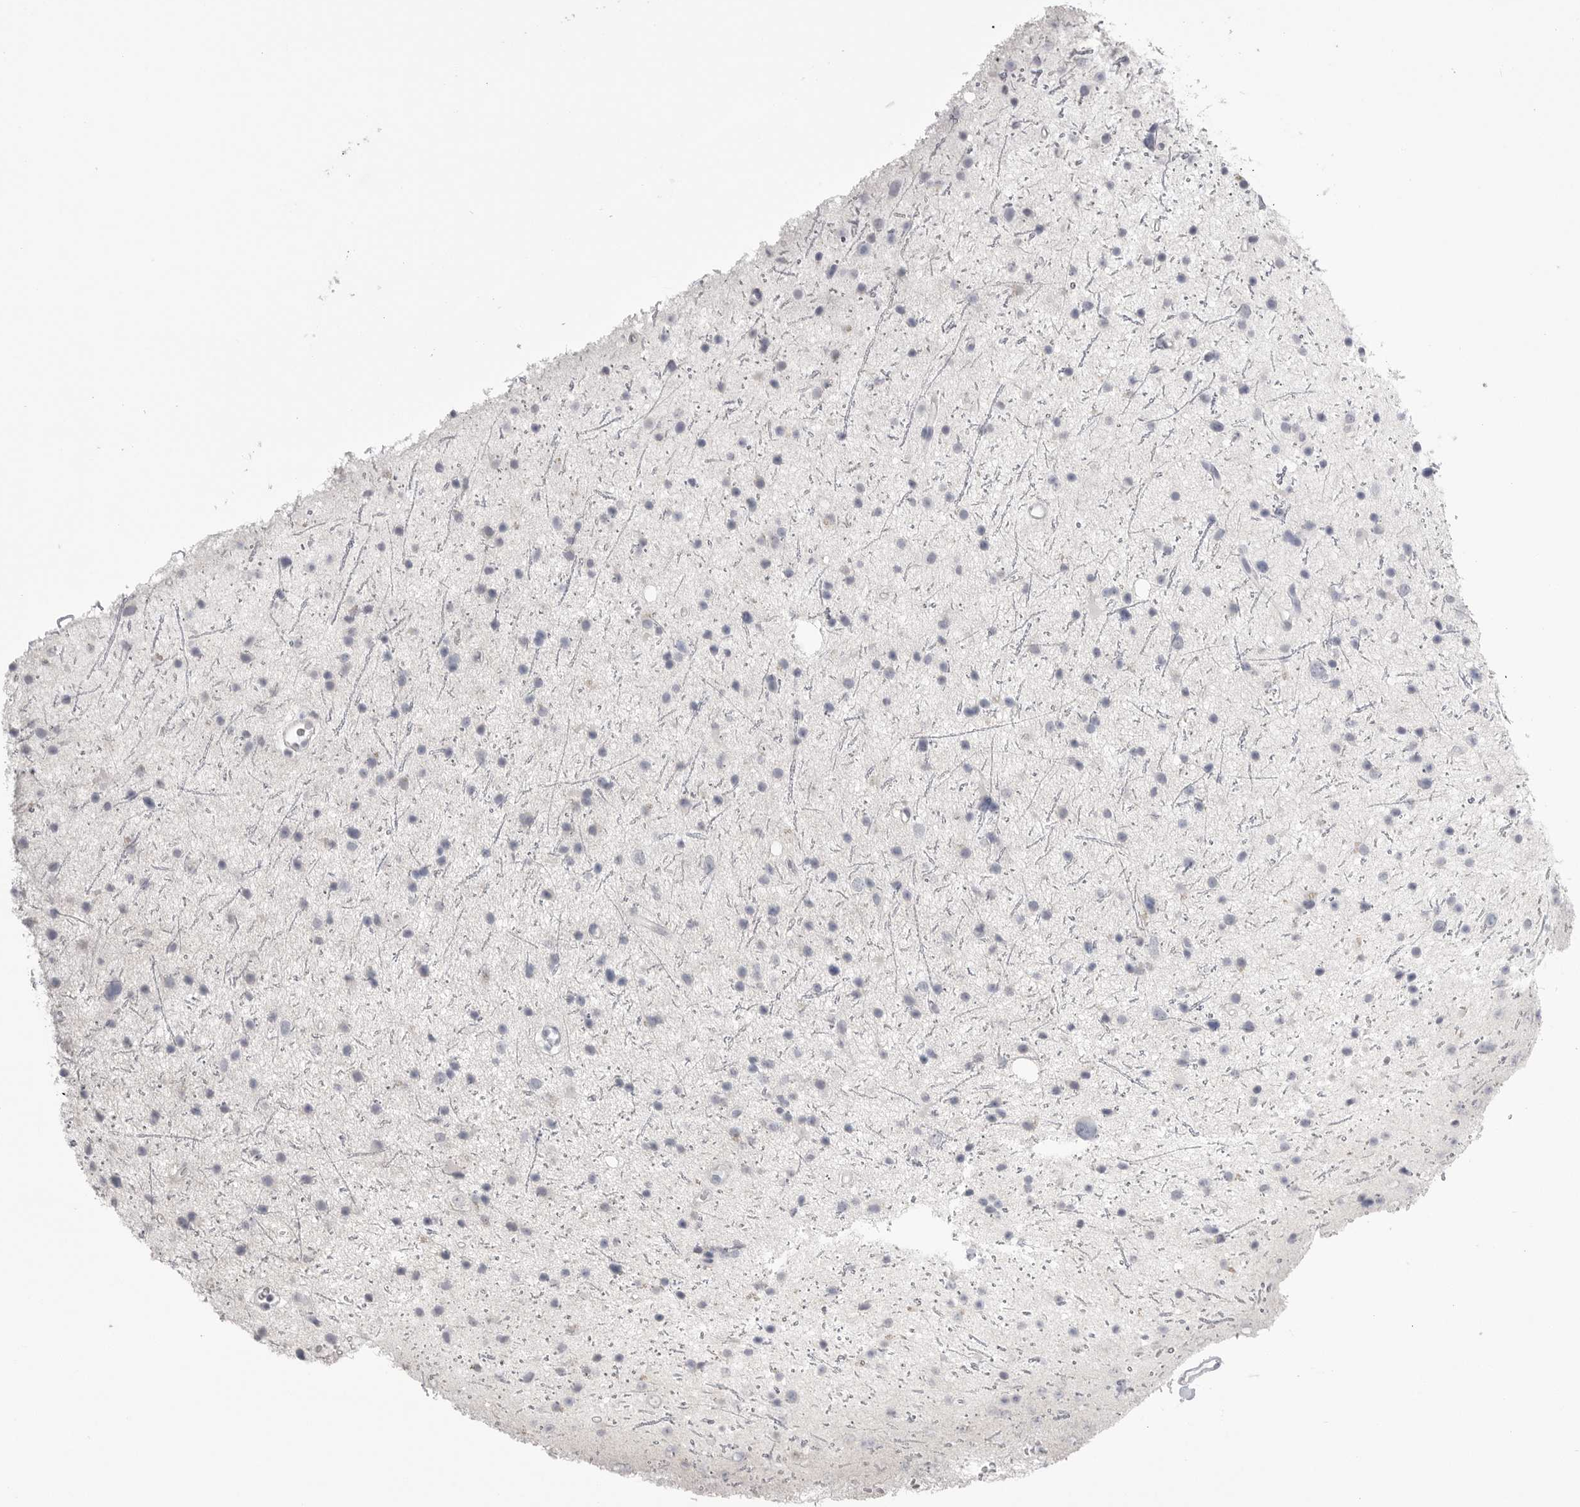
{"staining": {"intensity": "negative", "quantity": "none", "location": "none"}, "tissue": "glioma", "cell_type": "Tumor cells", "image_type": "cancer", "snomed": [{"axis": "morphology", "description": "Glioma, malignant, Low grade"}, {"axis": "topography", "description": "Cerebral cortex"}], "caption": "An immunohistochemistry micrograph of low-grade glioma (malignant) is shown. There is no staining in tumor cells of low-grade glioma (malignant).", "gene": "CPB1", "patient": {"sex": "female", "age": 39}}